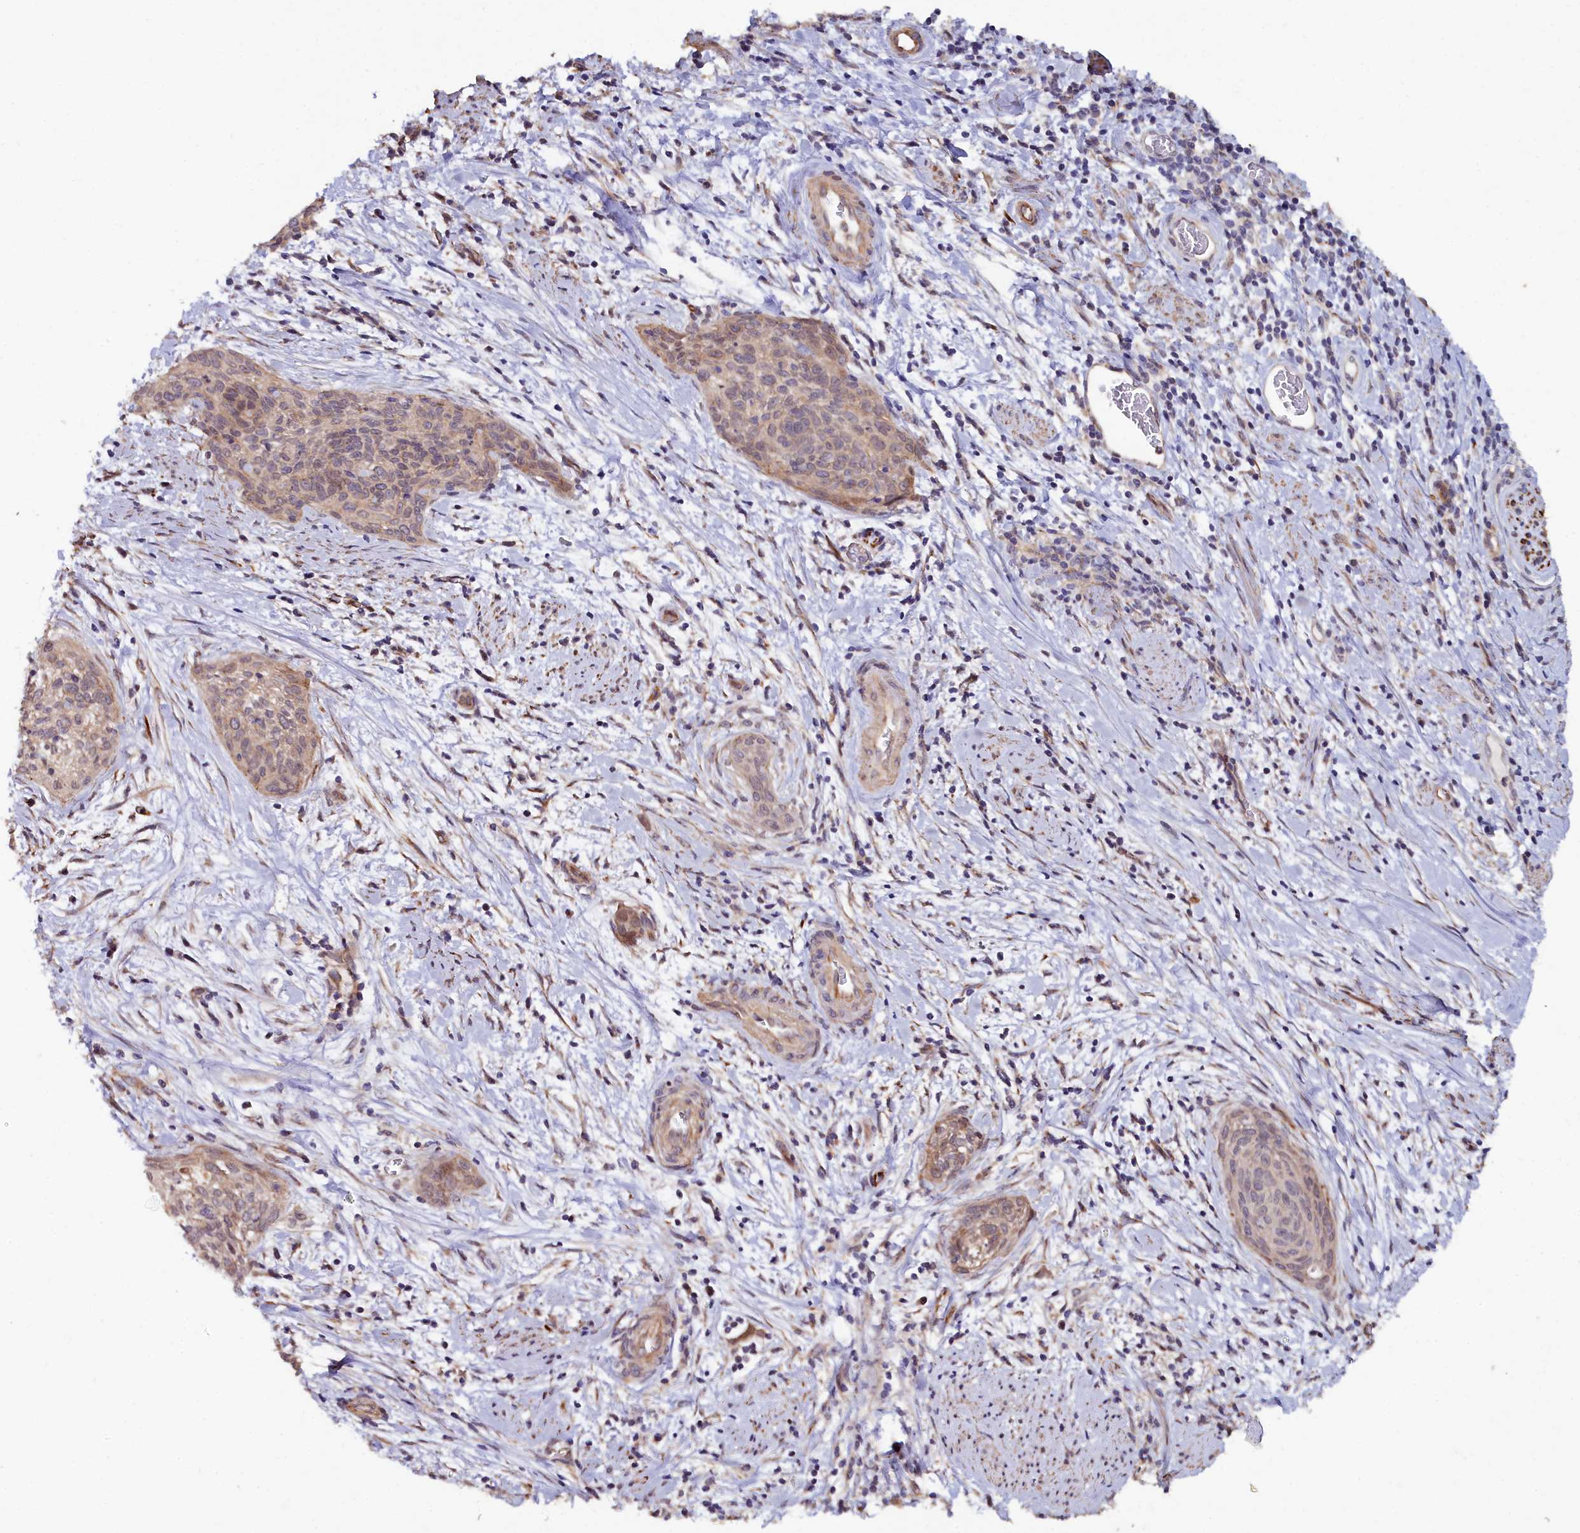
{"staining": {"intensity": "weak", "quantity": "<25%", "location": "cytoplasmic/membranous"}, "tissue": "cervical cancer", "cell_type": "Tumor cells", "image_type": "cancer", "snomed": [{"axis": "morphology", "description": "Squamous cell carcinoma, NOS"}, {"axis": "topography", "description": "Cervix"}], "caption": "Immunohistochemistry of cervical cancer demonstrates no expression in tumor cells. The staining is performed using DAB brown chromogen with nuclei counter-stained in using hematoxylin.", "gene": "C4orf19", "patient": {"sex": "female", "age": 55}}